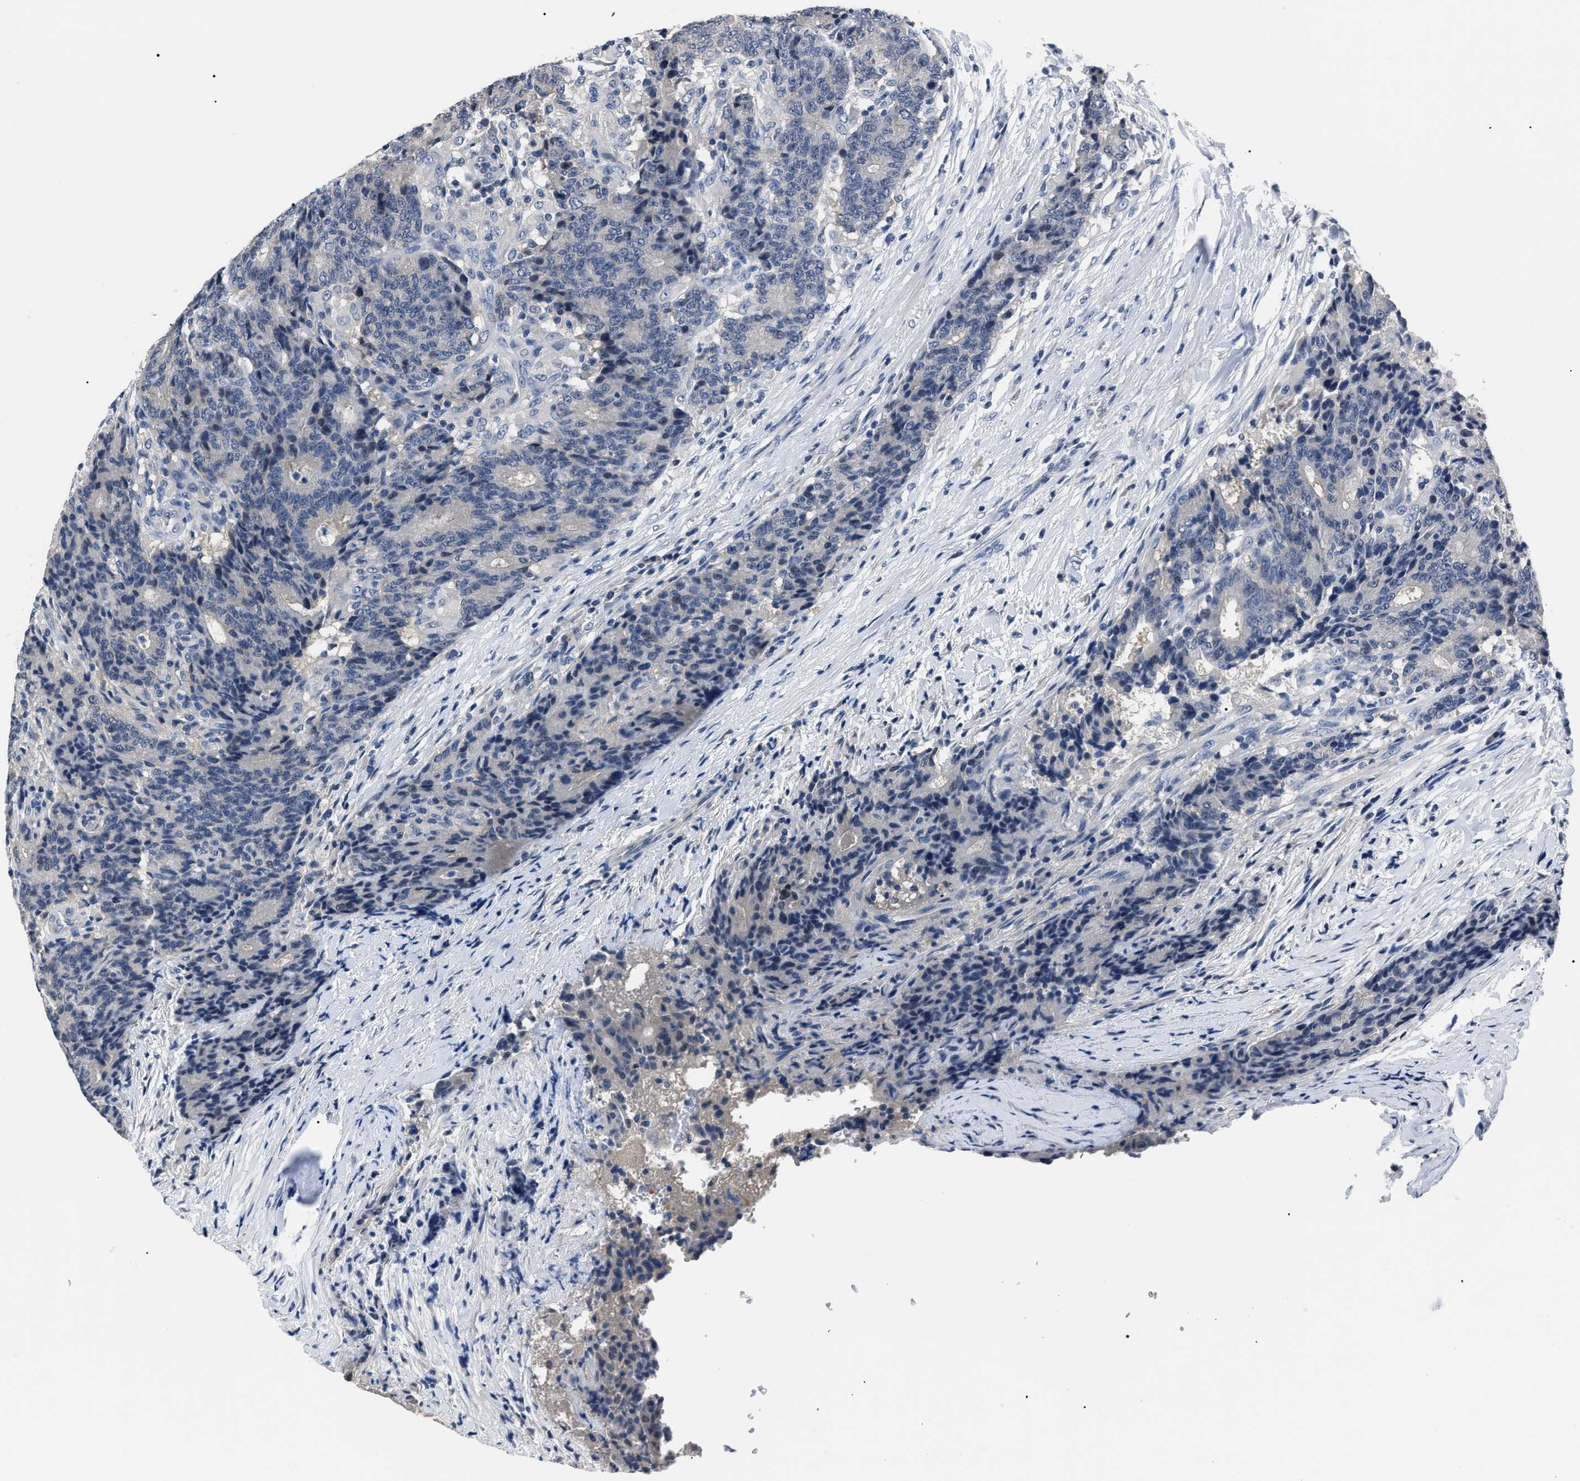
{"staining": {"intensity": "negative", "quantity": "none", "location": "none"}, "tissue": "colorectal cancer", "cell_type": "Tumor cells", "image_type": "cancer", "snomed": [{"axis": "morphology", "description": "Normal tissue, NOS"}, {"axis": "morphology", "description": "Adenocarcinoma, NOS"}, {"axis": "topography", "description": "Colon"}], "caption": "Tumor cells are negative for brown protein staining in colorectal cancer (adenocarcinoma).", "gene": "LRWD1", "patient": {"sex": "female", "age": 75}}